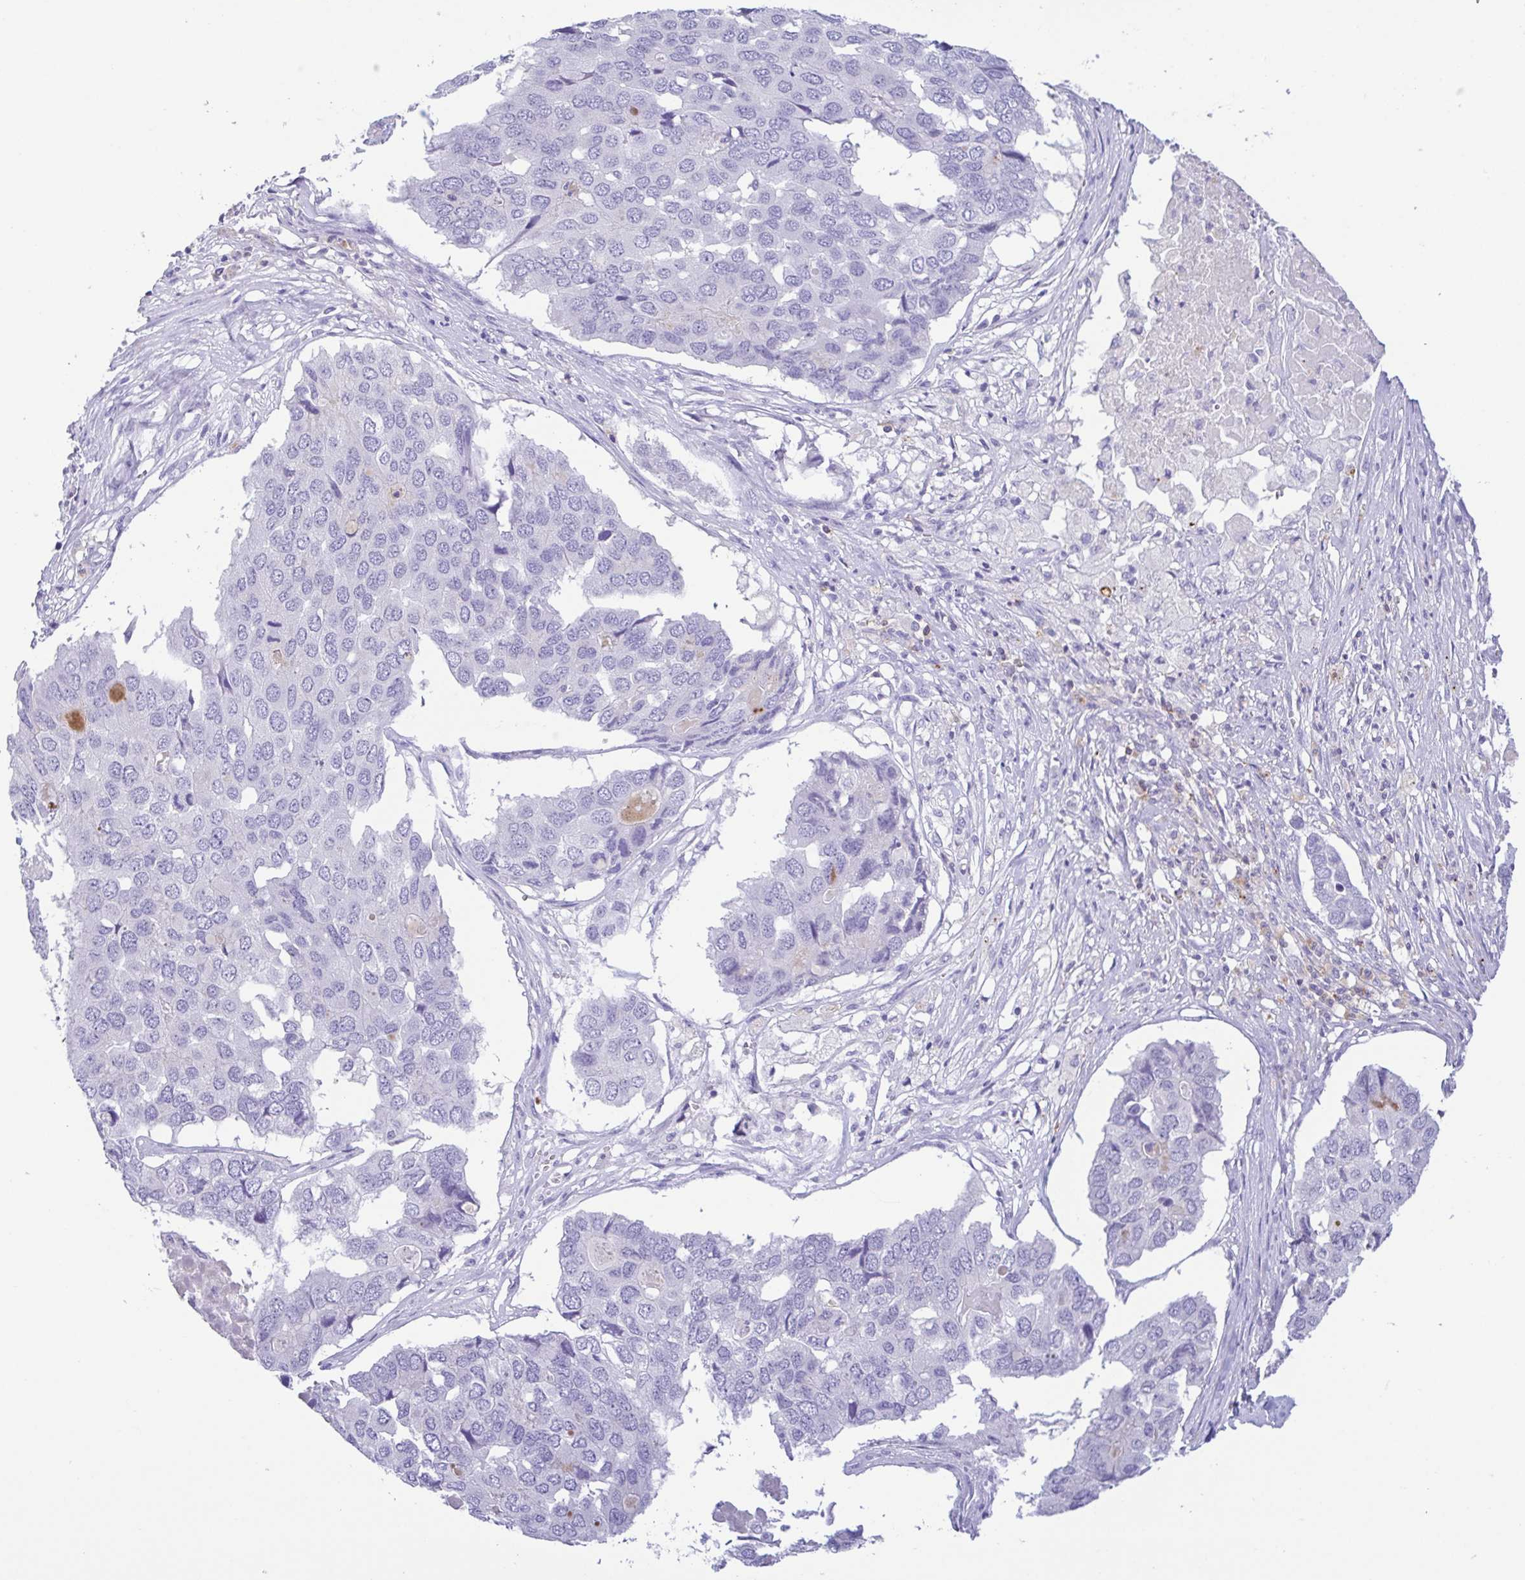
{"staining": {"intensity": "negative", "quantity": "none", "location": "none"}, "tissue": "pancreatic cancer", "cell_type": "Tumor cells", "image_type": "cancer", "snomed": [{"axis": "morphology", "description": "Adenocarcinoma, NOS"}, {"axis": "topography", "description": "Pancreas"}], "caption": "Human pancreatic cancer (adenocarcinoma) stained for a protein using immunohistochemistry exhibits no staining in tumor cells.", "gene": "PGLYRP1", "patient": {"sex": "male", "age": 50}}